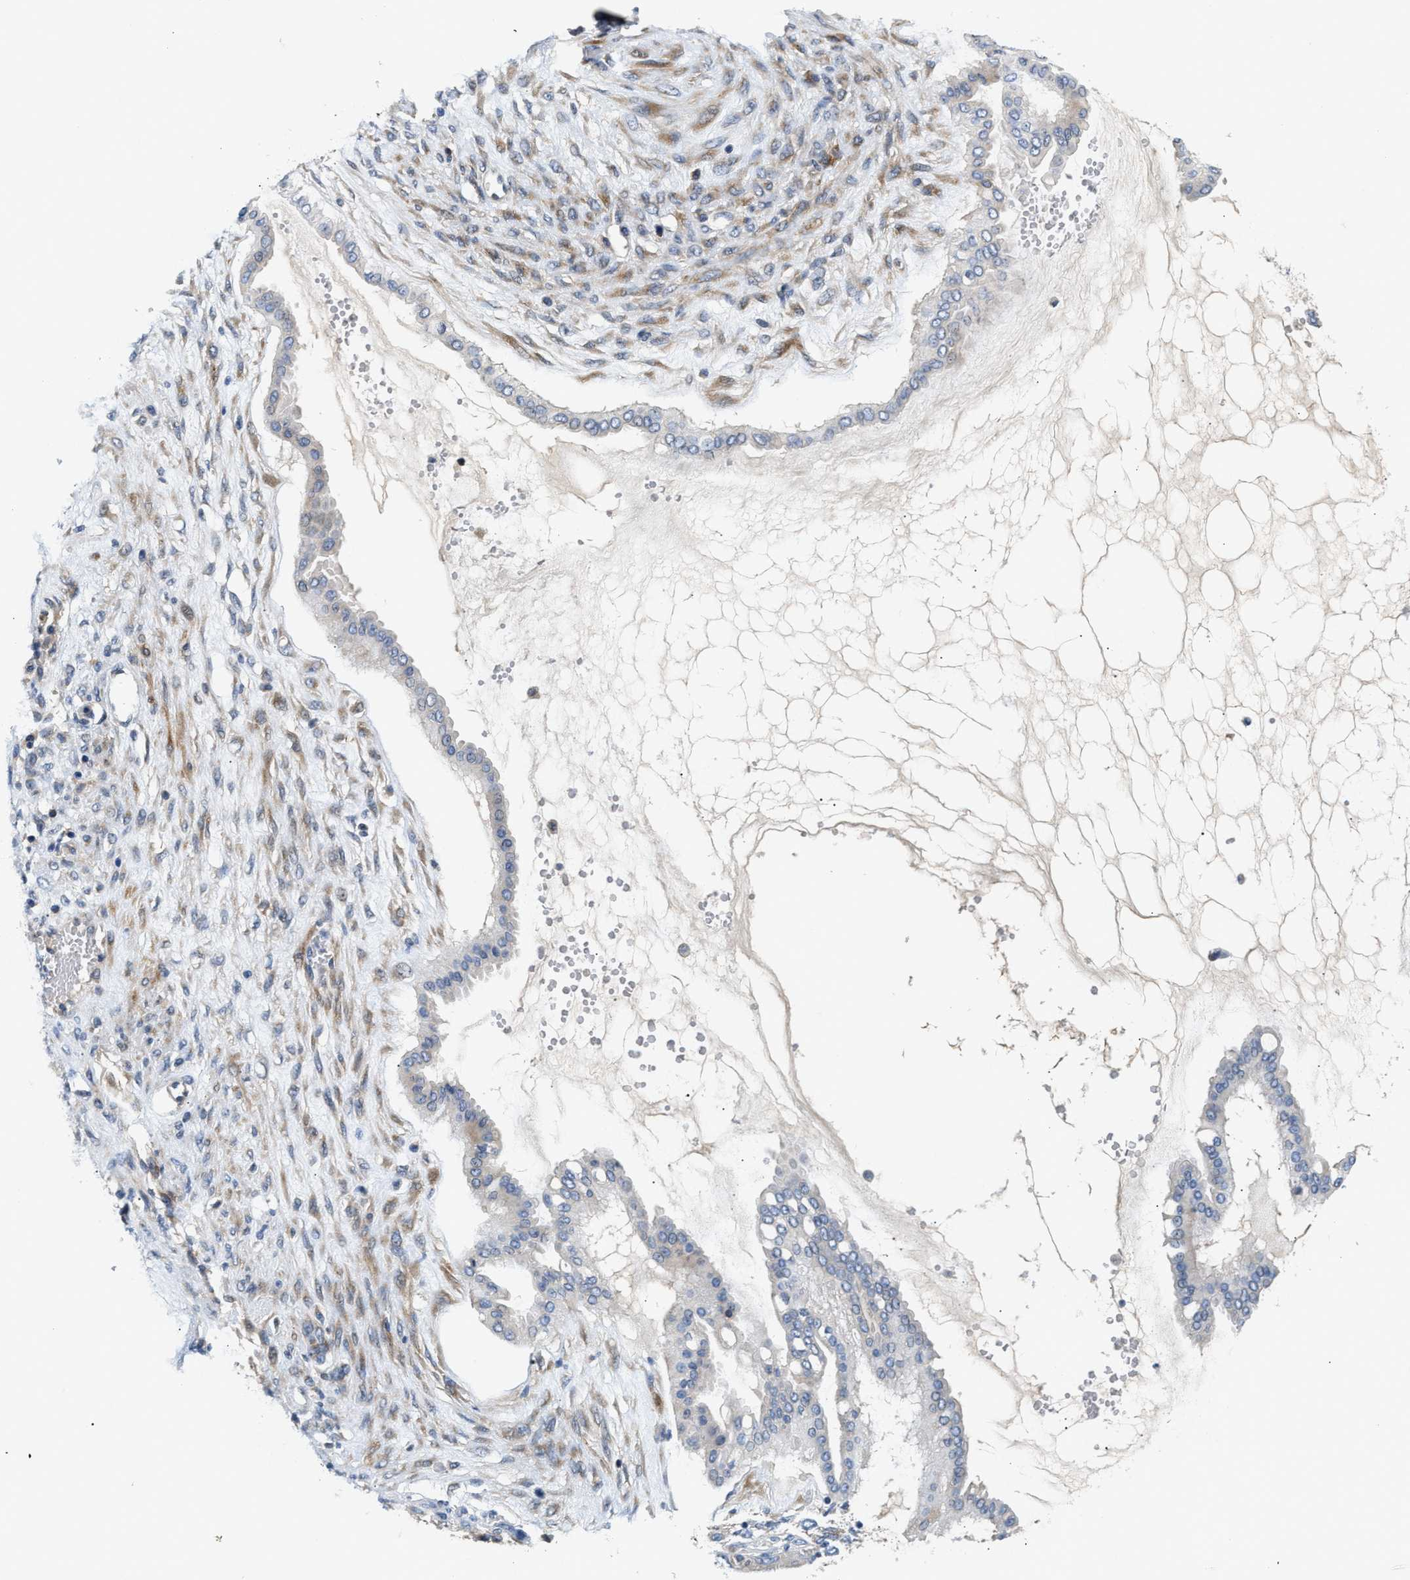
{"staining": {"intensity": "negative", "quantity": "none", "location": "none"}, "tissue": "ovarian cancer", "cell_type": "Tumor cells", "image_type": "cancer", "snomed": [{"axis": "morphology", "description": "Cystadenocarcinoma, mucinous, NOS"}, {"axis": "topography", "description": "Ovary"}], "caption": "Tumor cells show no significant expression in mucinous cystadenocarcinoma (ovarian).", "gene": "IL17RC", "patient": {"sex": "female", "age": 73}}